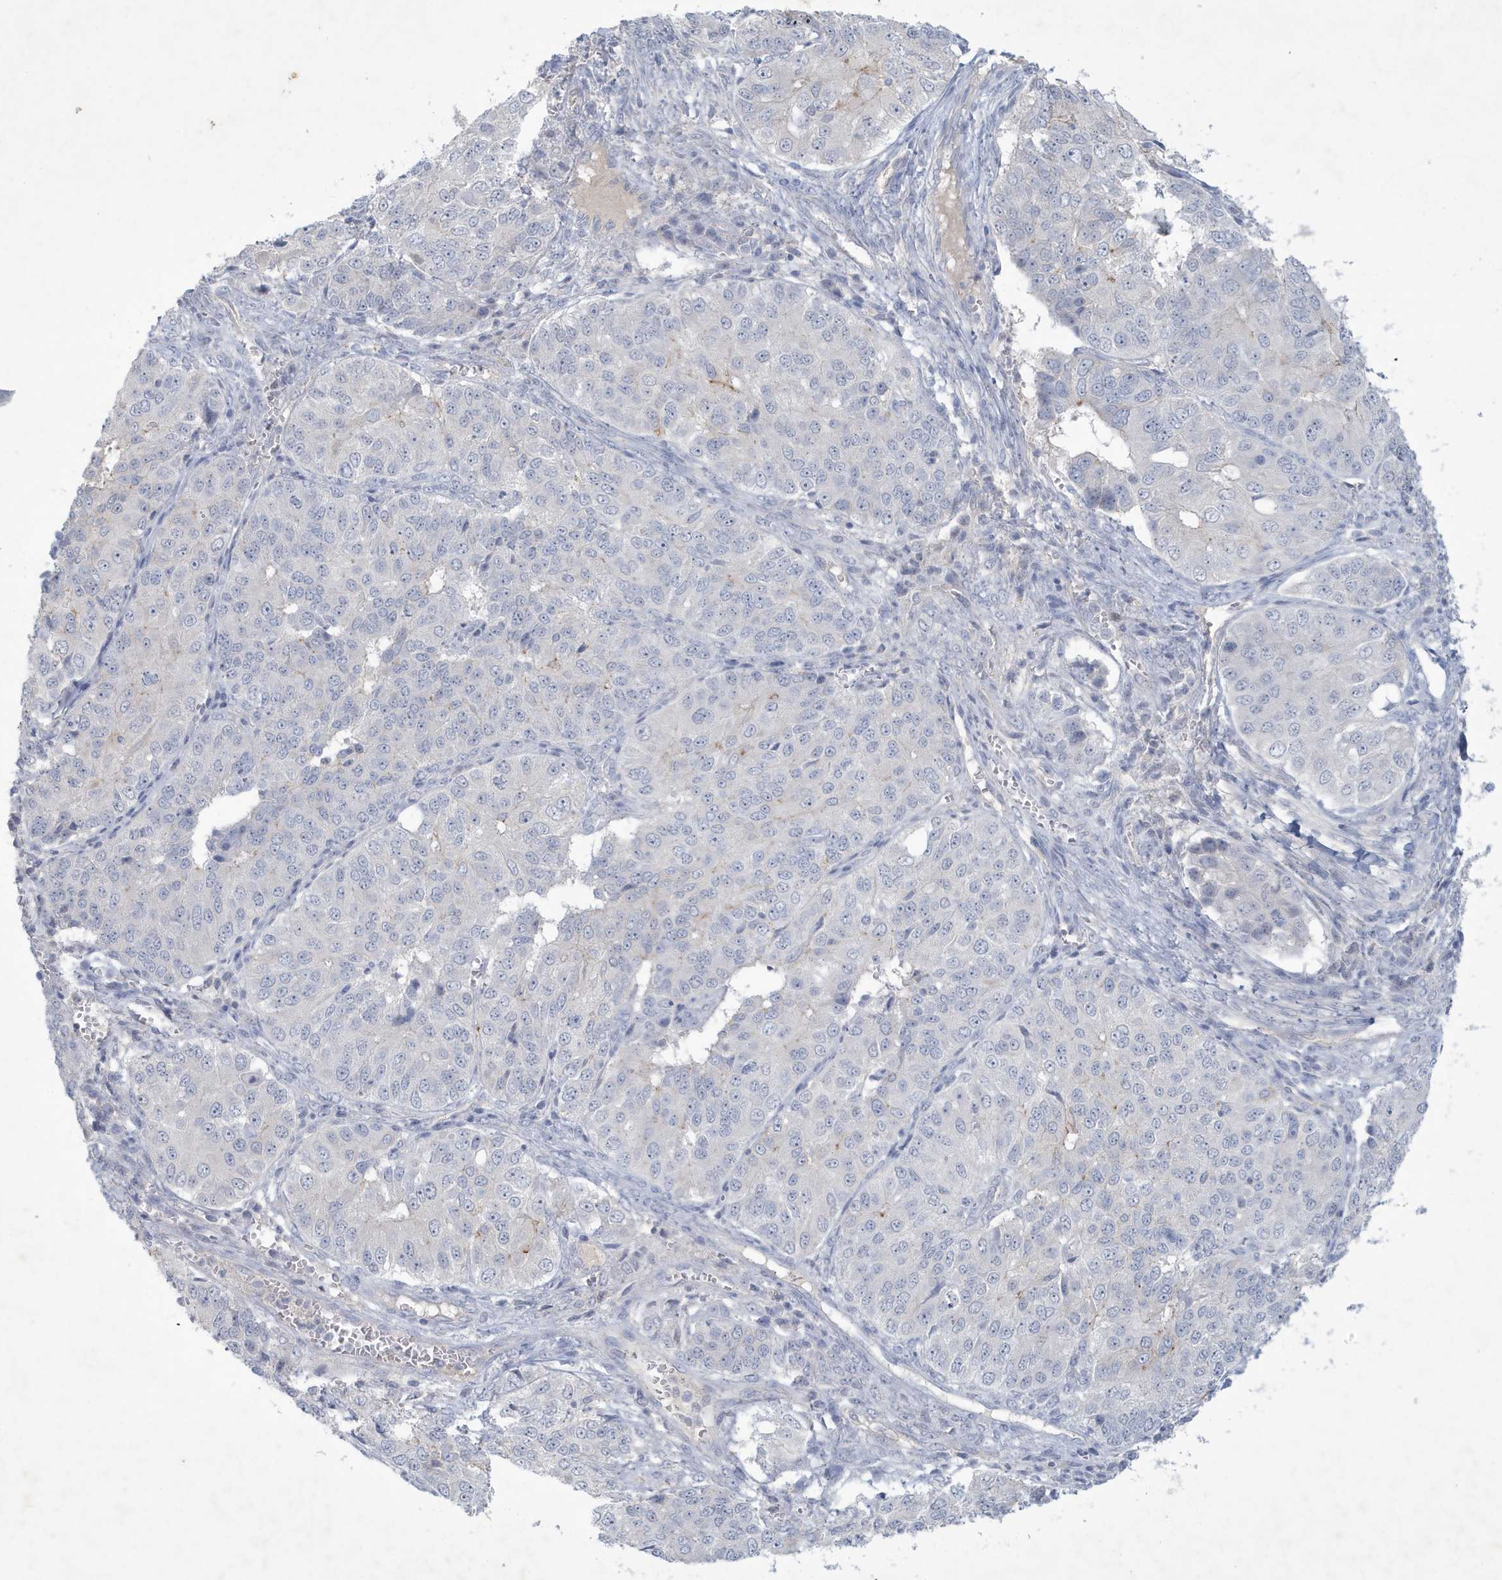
{"staining": {"intensity": "negative", "quantity": "none", "location": "none"}, "tissue": "ovarian cancer", "cell_type": "Tumor cells", "image_type": "cancer", "snomed": [{"axis": "morphology", "description": "Carcinoma, endometroid"}, {"axis": "topography", "description": "Ovary"}], "caption": "This is an immunohistochemistry image of ovarian cancer (endometroid carcinoma). There is no expression in tumor cells.", "gene": "CCDC24", "patient": {"sex": "female", "age": 51}}